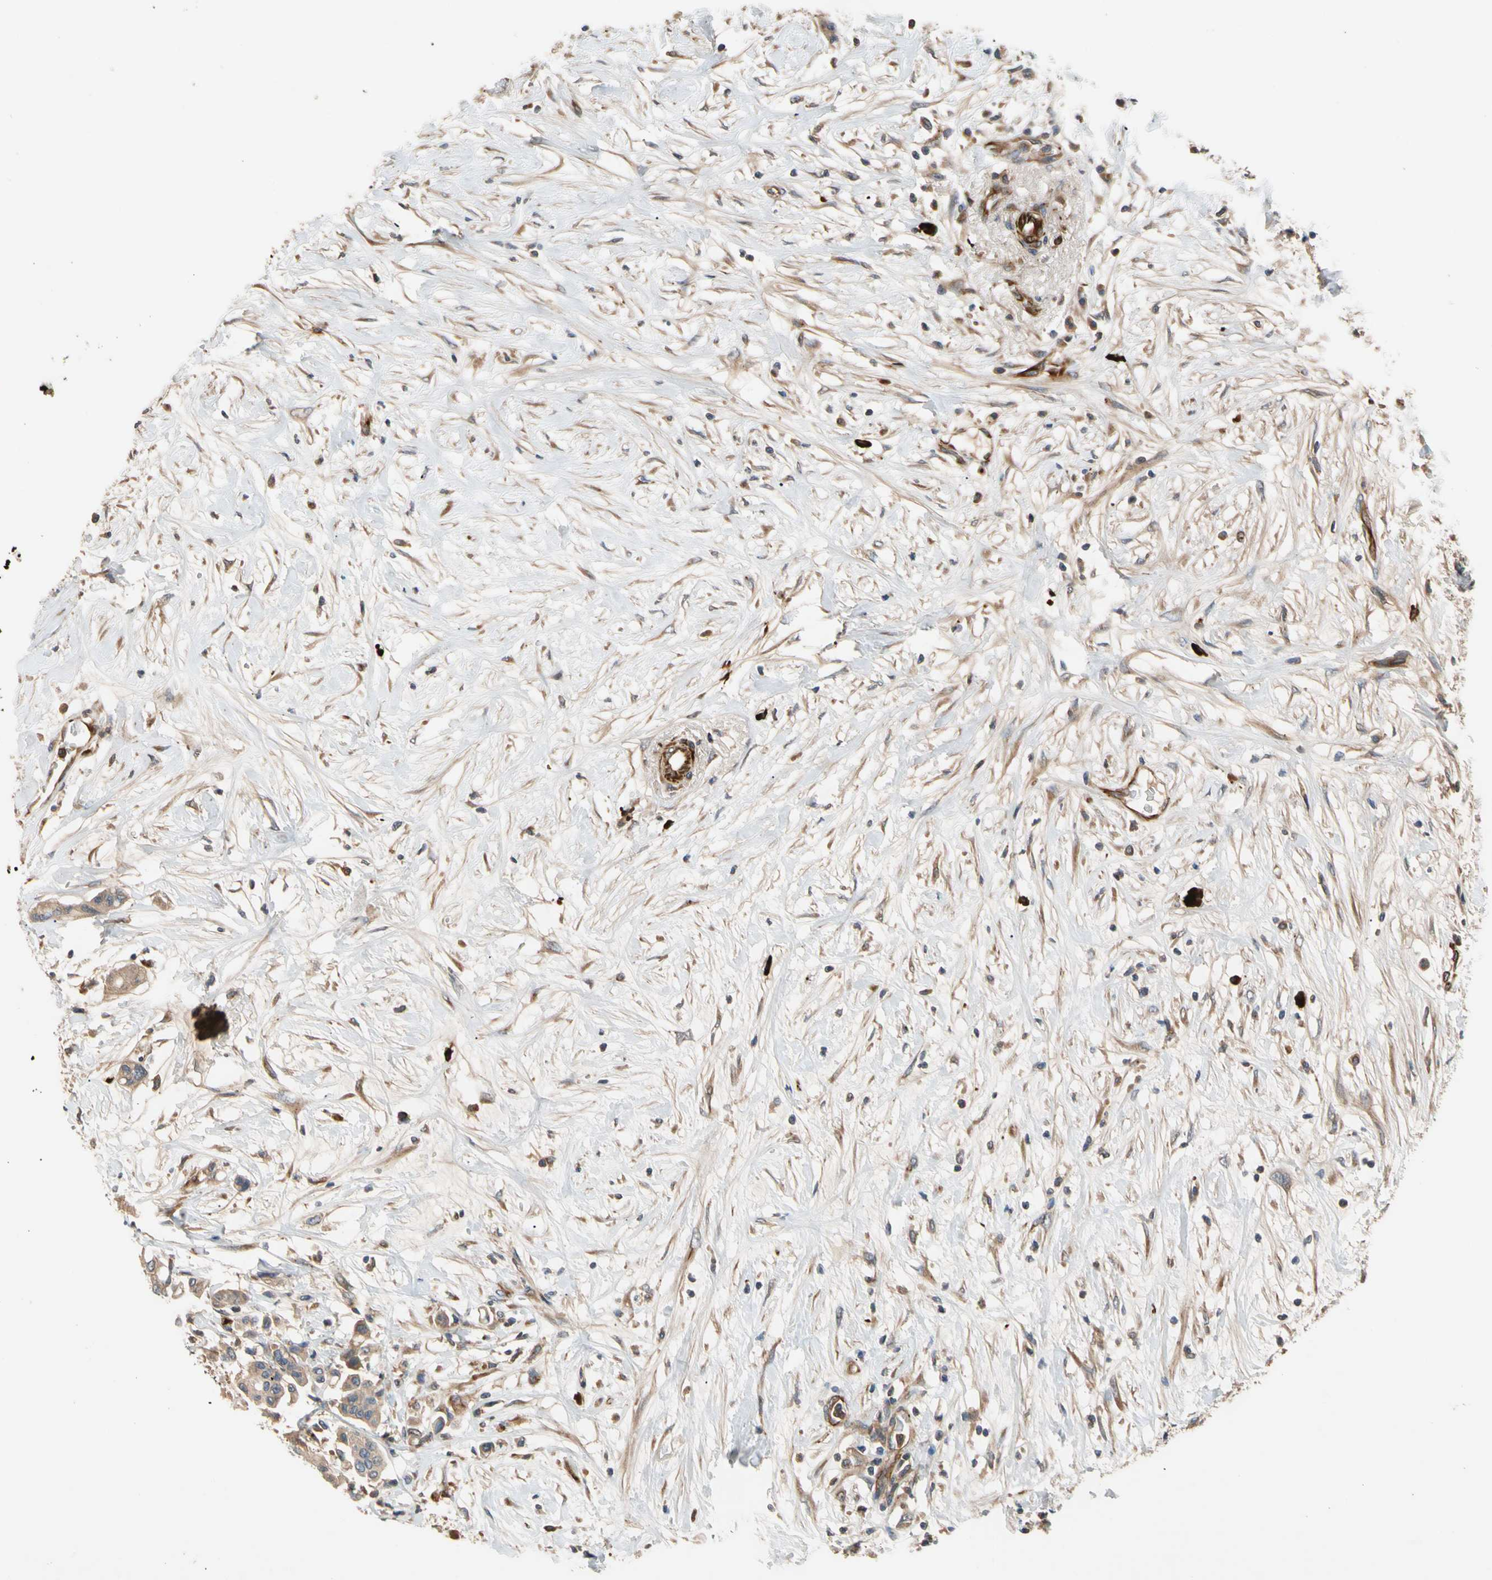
{"staining": {"intensity": "moderate", "quantity": ">75%", "location": "cytoplasmic/membranous"}, "tissue": "colorectal cancer", "cell_type": "Tumor cells", "image_type": "cancer", "snomed": [{"axis": "morphology", "description": "Normal tissue, NOS"}, {"axis": "morphology", "description": "Adenocarcinoma, NOS"}, {"axis": "topography", "description": "Colon"}], "caption": "Adenocarcinoma (colorectal) stained with DAB (3,3'-diaminobenzidine) immunohistochemistry (IHC) reveals medium levels of moderate cytoplasmic/membranous expression in about >75% of tumor cells.", "gene": "FGD6", "patient": {"sex": "male", "age": 82}}